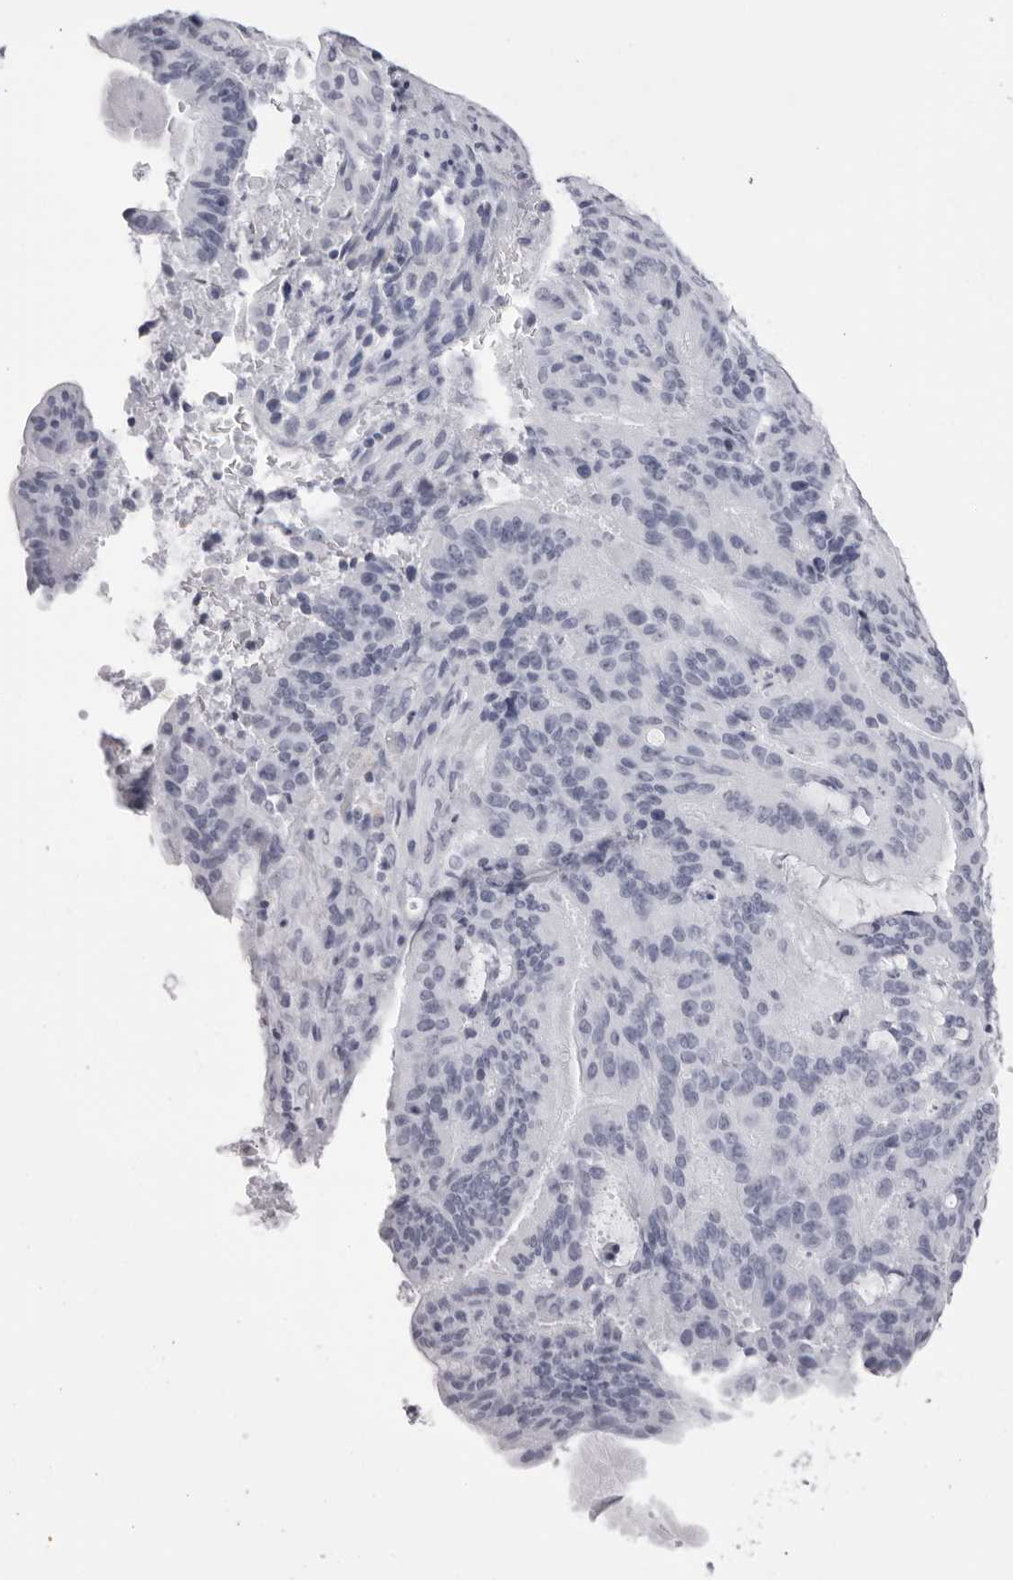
{"staining": {"intensity": "negative", "quantity": "none", "location": "none"}, "tissue": "liver cancer", "cell_type": "Tumor cells", "image_type": "cancer", "snomed": [{"axis": "morphology", "description": "Normal tissue, NOS"}, {"axis": "morphology", "description": "Cholangiocarcinoma"}, {"axis": "topography", "description": "Liver"}, {"axis": "topography", "description": "Peripheral nerve tissue"}], "caption": "Tumor cells are negative for protein expression in human liver cancer. Nuclei are stained in blue.", "gene": "RHO", "patient": {"sex": "female", "age": 73}}